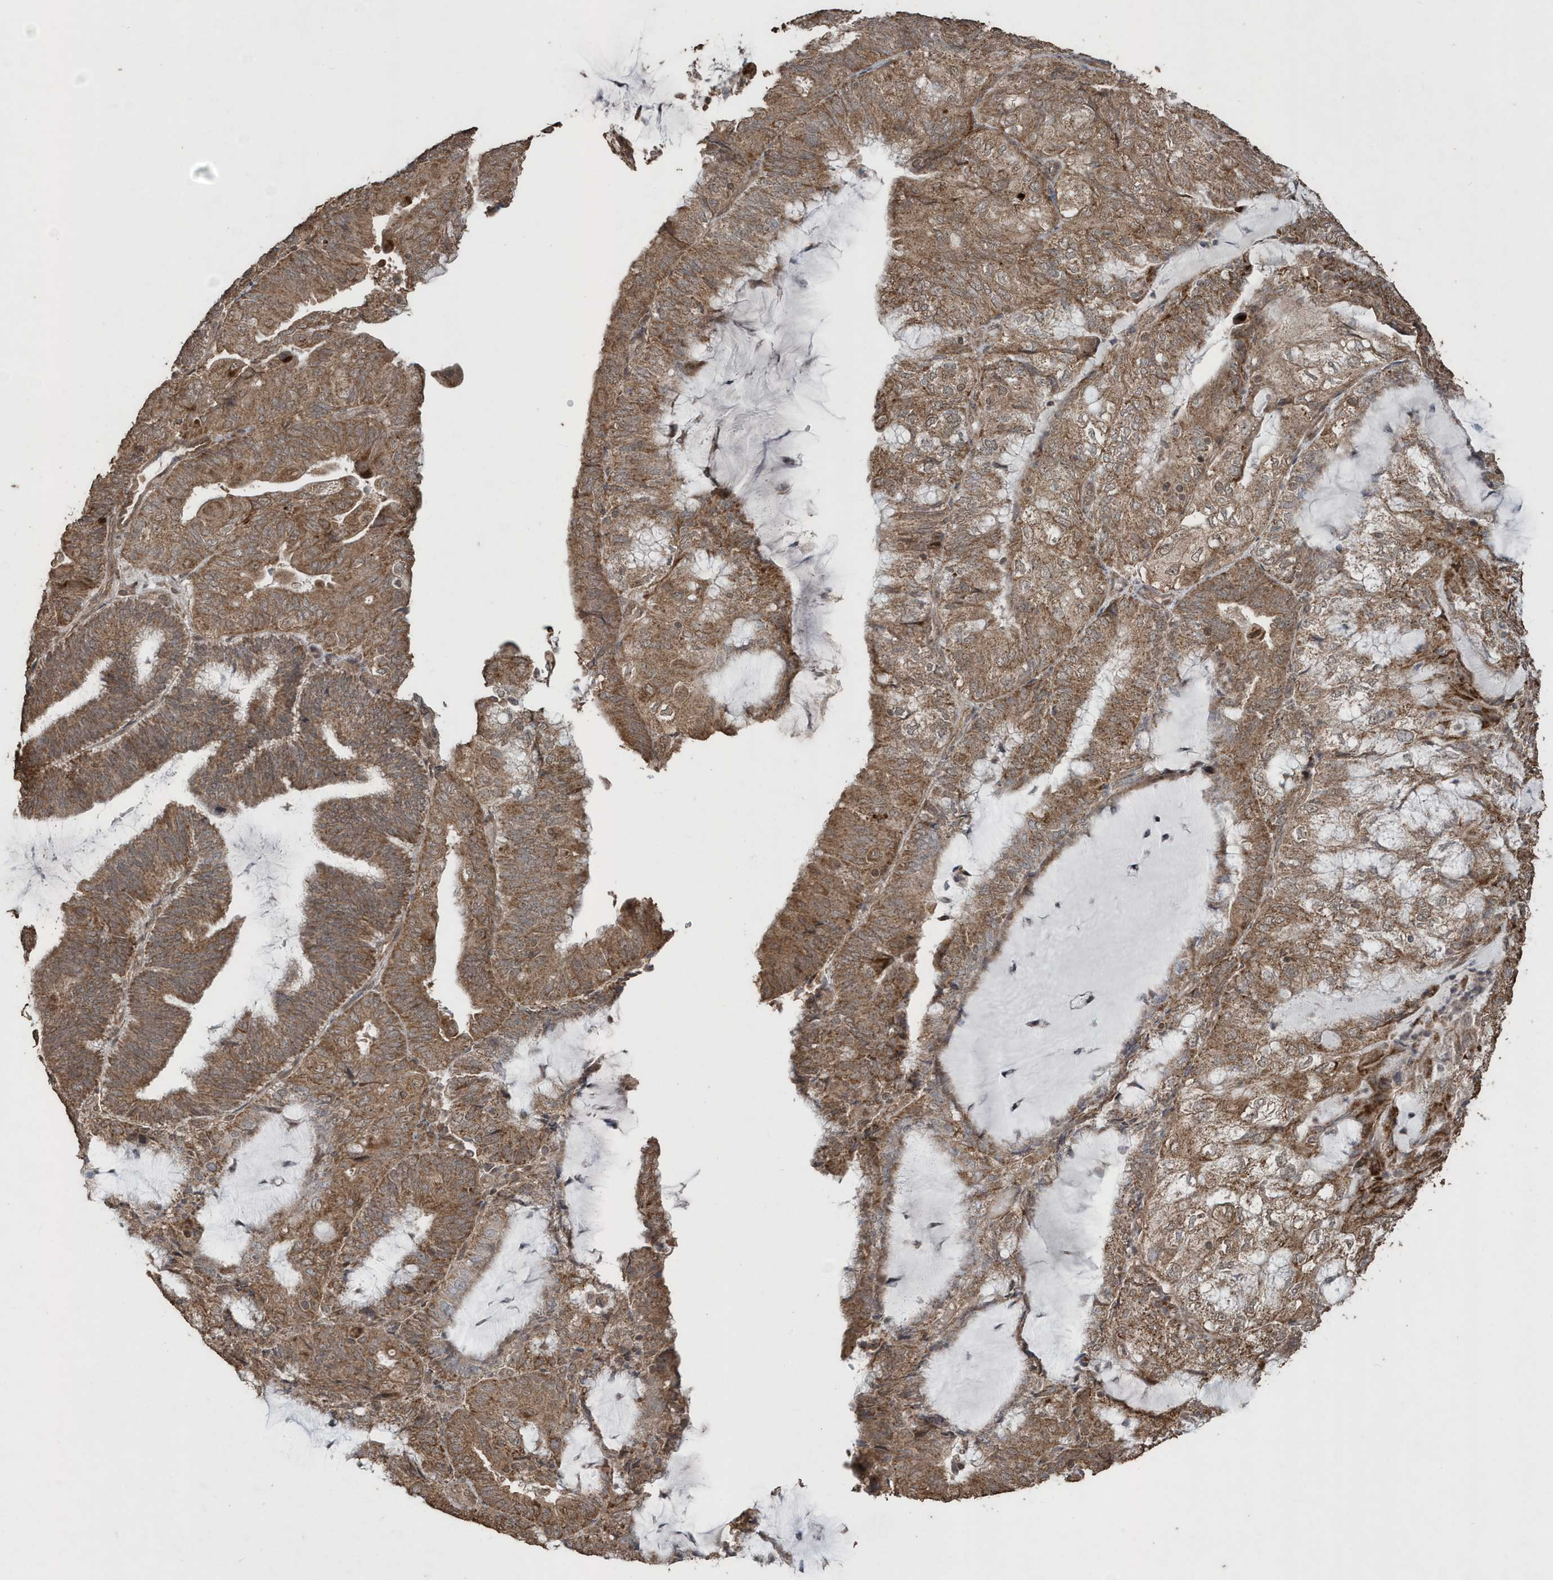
{"staining": {"intensity": "moderate", "quantity": ">75%", "location": "cytoplasmic/membranous"}, "tissue": "endometrial cancer", "cell_type": "Tumor cells", "image_type": "cancer", "snomed": [{"axis": "morphology", "description": "Adenocarcinoma, NOS"}, {"axis": "topography", "description": "Endometrium"}], "caption": "High-magnification brightfield microscopy of endometrial cancer (adenocarcinoma) stained with DAB (3,3'-diaminobenzidine) (brown) and counterstained with hematoxylin (blue). tumor cells exhibit moderate cytoplasmic/membranous staining is appreciated in about>75% of cells.", "gene": "PAXBP1", "patient": {"sex": "female", "age": 81}}